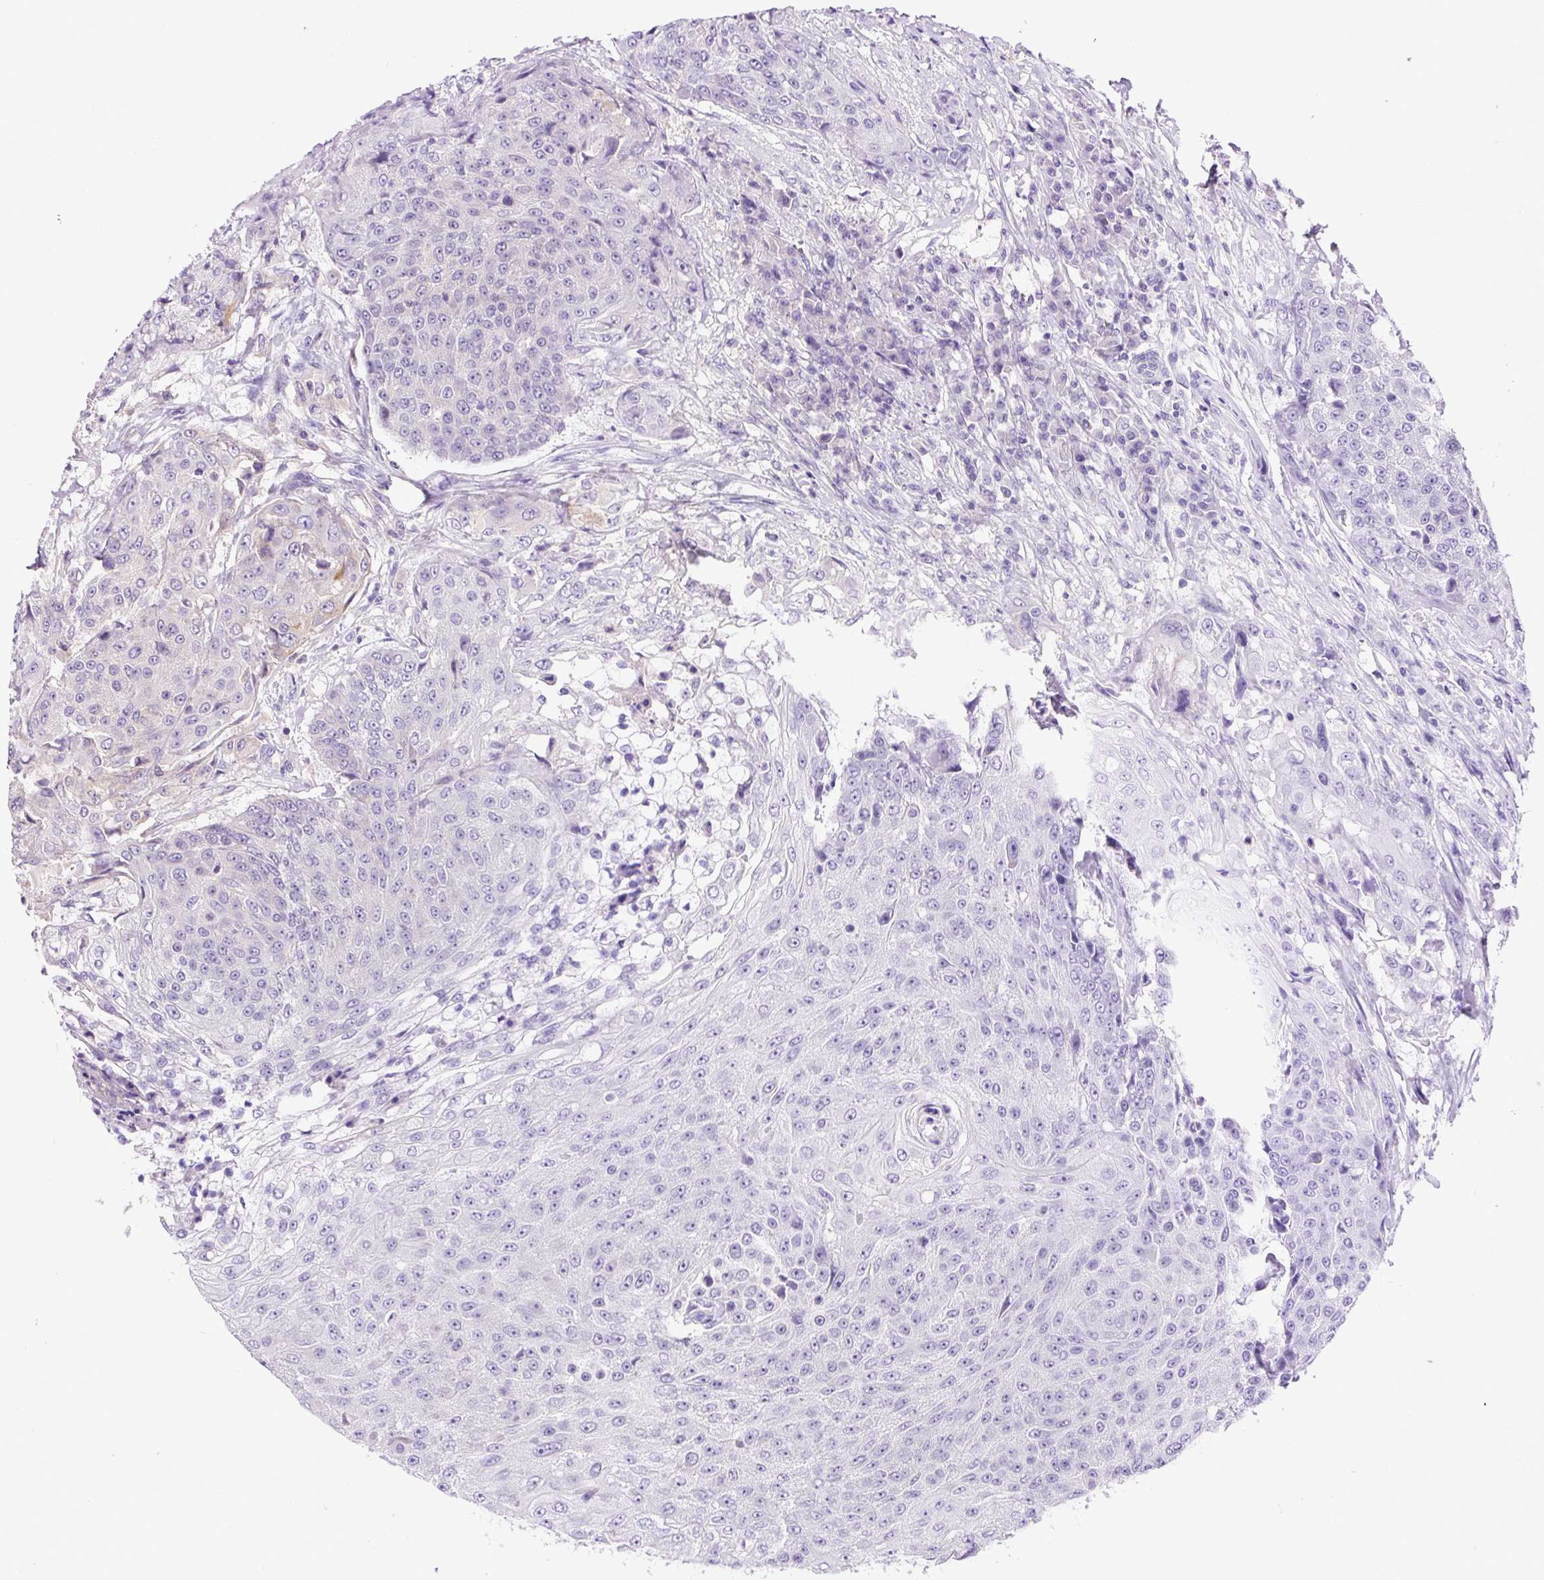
{"staining": {"intensity": "moderate", "quantity": "<25%", "location": "cytoplasmic/membranous"}, "tissue": "urothelial cancer", "cell_type": "Tumor cells", "image_type": "cancer", "snomed": [{"axis": "morphology", "description": "Urothelial carcinoma, High grade"}, {"axis": "topography", "description": "Urinary bladder"}], "caption": "Urothelial carcinoma (high-grade) stained with immunohistochemistry (IHC) demonstrates moderate cytoplasmic/membranous positivity in approximately <25% of tumor cells.", "gene": "CCDC28A", "patient": {"sex": "female", "age": 63}}